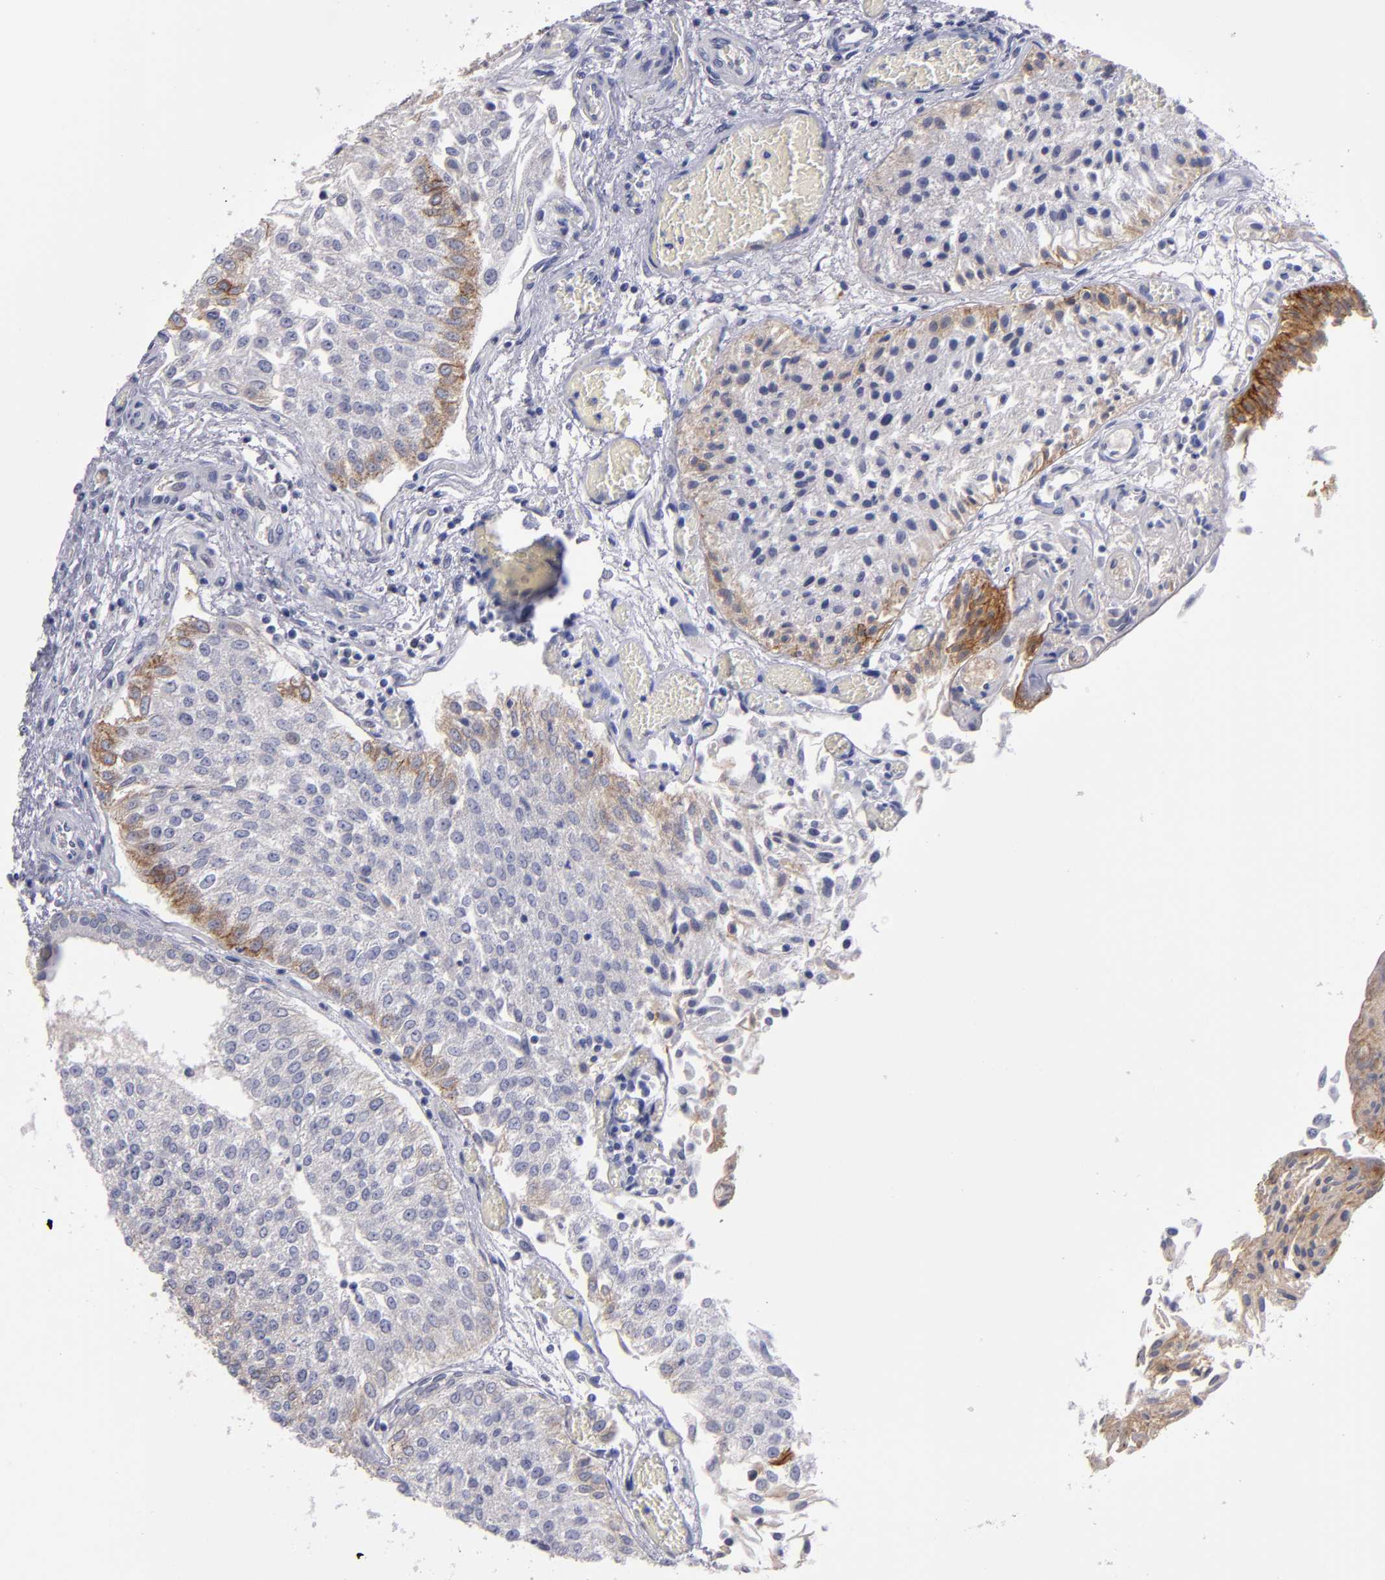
{"staining": {"intensity": "moderate", "quantity": "25%-75%", "location": "cytoplasmic/membranous"}, "tissue": "urothelial cancer", "cell_type": "Tumor cells", "image_type": "cancer", "snomed": [{"axis": "morphology", "description": "Urothelial carcinoma, Low grade"}, {"axis": "topography", "description": "Urinary bladder"}], "caption": "This histopathology image displays urothelial cancer stained with immunohistochemistry (IHC) to label a protein in brown. The cytoplasmic/membranous of tumor cells show moderate positivity for the protein. Nuclei are counter-stained blue.", "gene": "CDH3", "patient": {"sex": "male", "age": 86}}